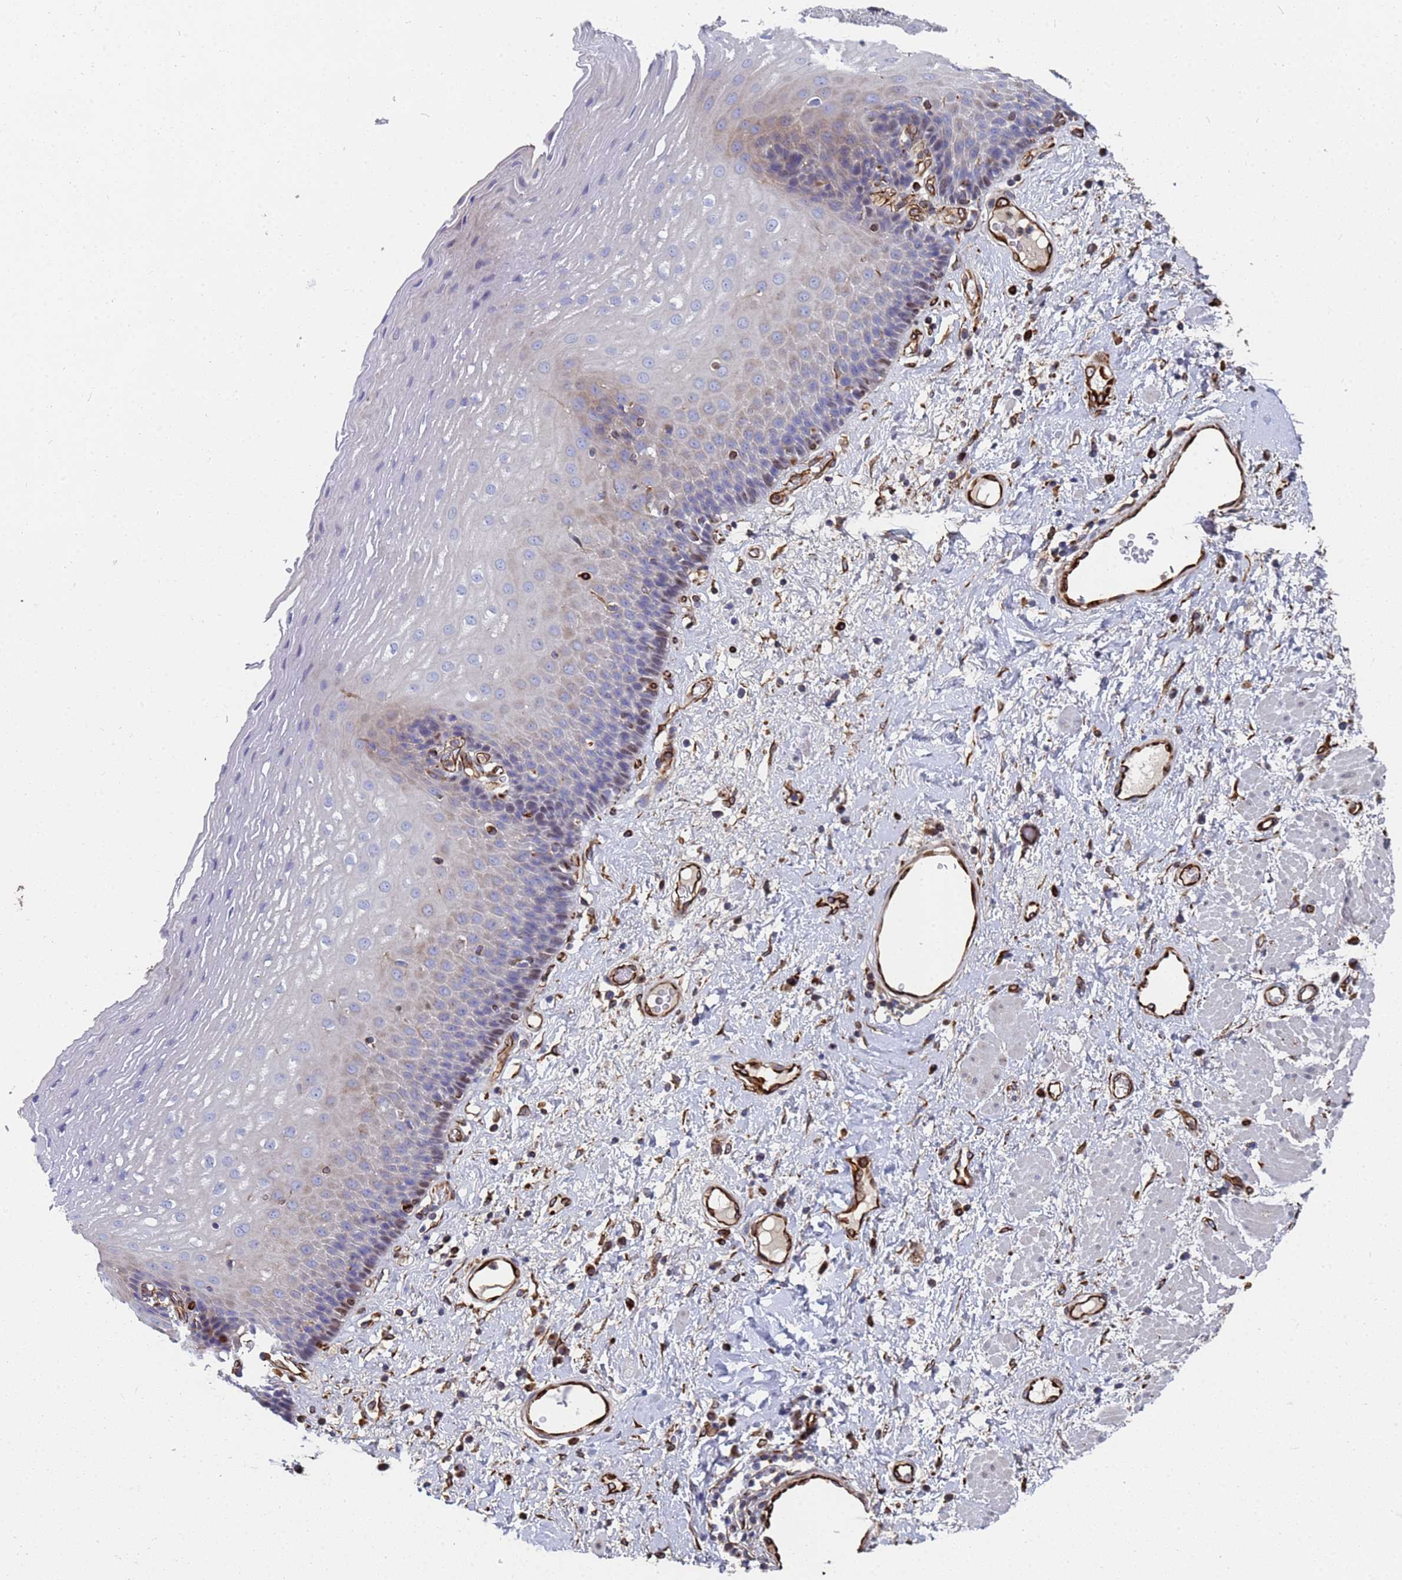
{"staining": {"intensity": "negative", "quantity": "none", "location": "none"}, "tissue": "esophagus", "cell_type": "Squamous epithelial cells", "image_type": "normal", "snomed": [{"axis": "morphology", "description": "Normal tissue, NOS"}, {"axis": "morphology", "description": "Adenocarcinoma, NOS"}, {"axis": "topography", "description": "Esophagus"}], "caption": "Photomicrograph shows no protein positivity in squamous epithelial cells of unremarkable esophagus. The staining is performed using DAB brown chromogen with nuclei counter-stained in using hematoxylin.", "gene": "SYT13", "patient": {"sex": "male", "age": 62}}